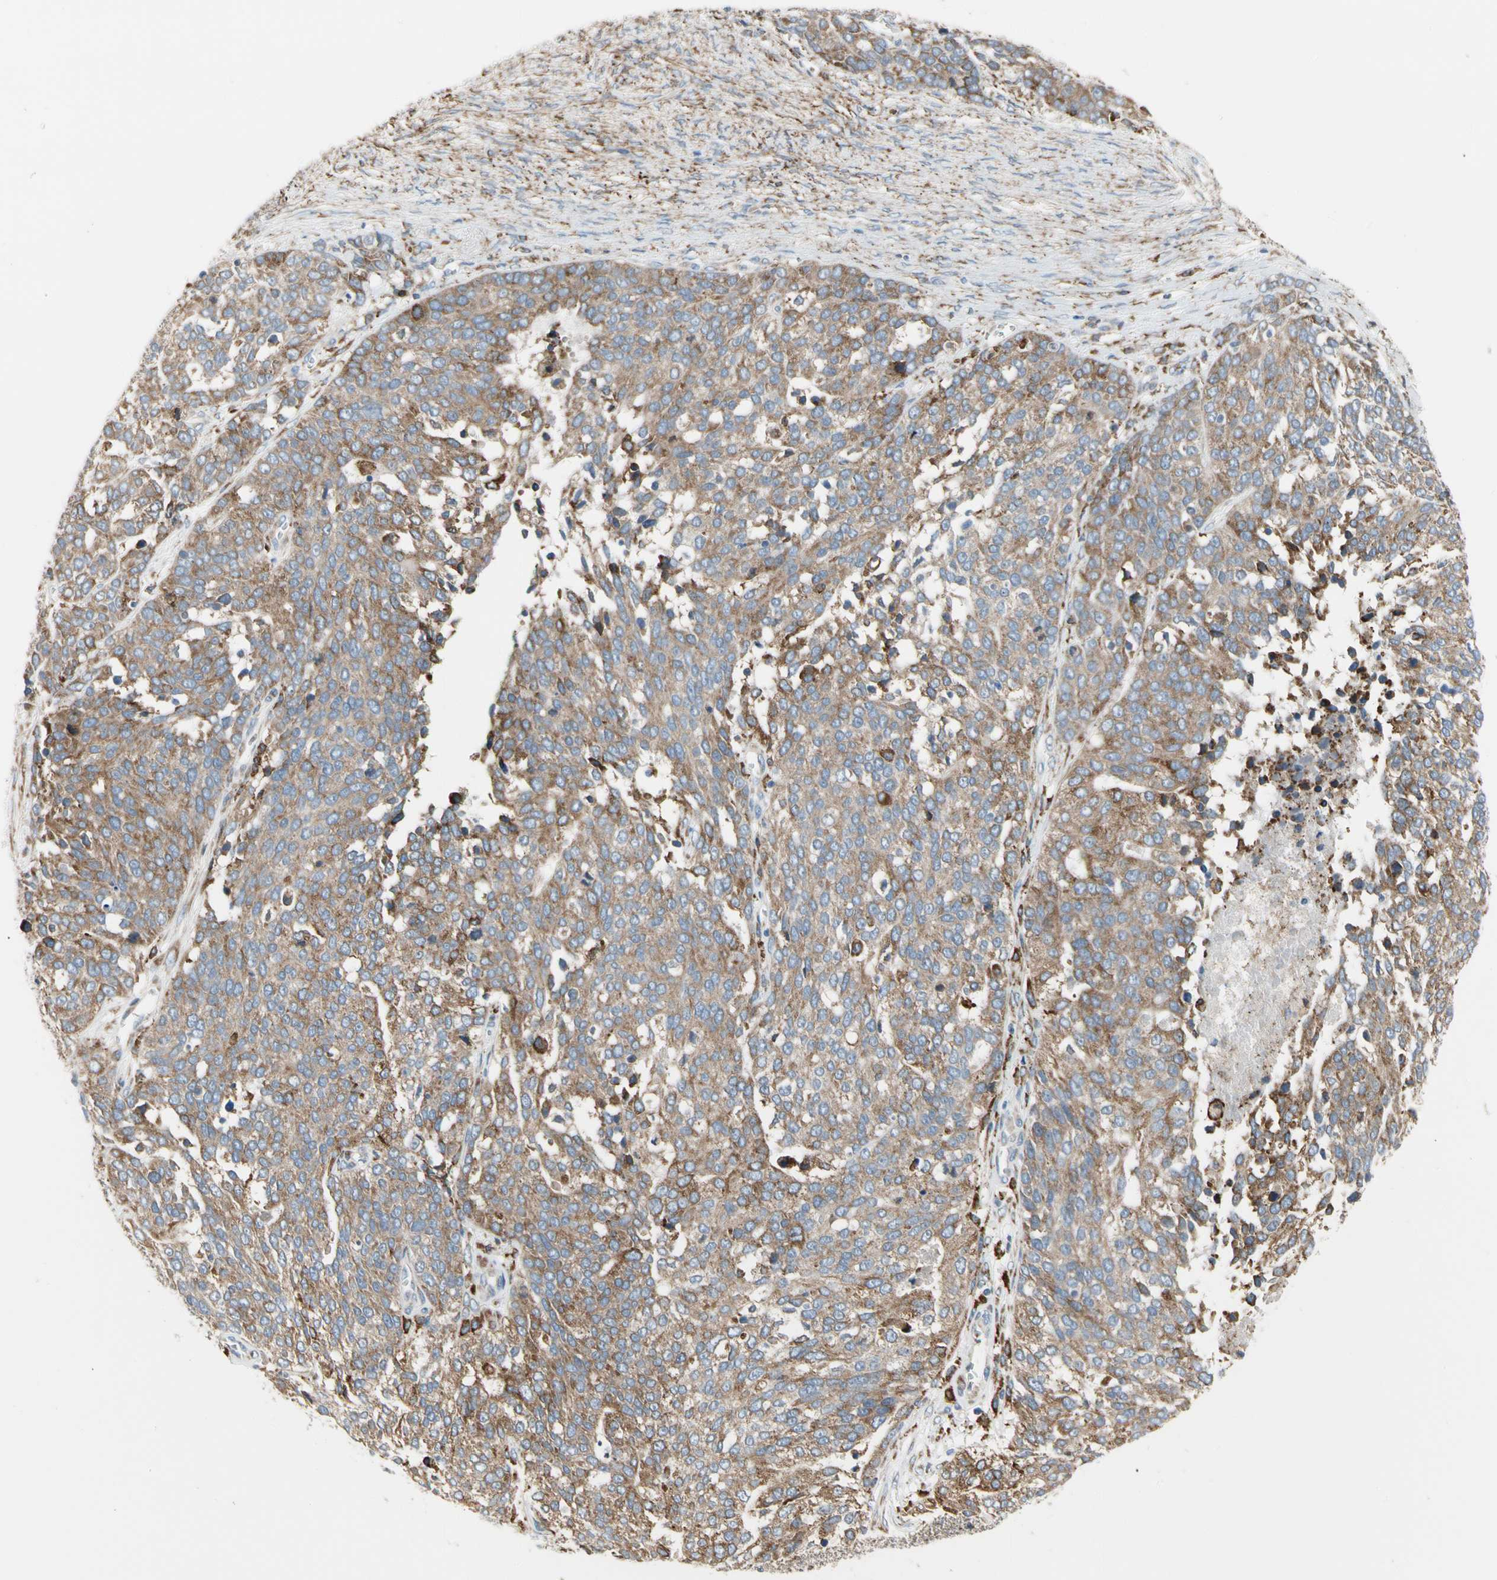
{"staining": {"intensity": "moderate", "quantity": ">75%", "location": "cytoplasmic/membranous"}, "tissue": "ovarian cancer", "cell_type": "Tumor cells", "image_type": "cancer", "snomed": [{"axis": "morphology", "description": "Cystadenocarcinoma, serous, NOS"}, {"axis": "topography", "description": "Ovary"}], "caption": "Moderate cytoplasmic/membranous protein expression is identified in approximately >75% of tumor cells in ovarian cancer (serous cystadenocarcinoma).", "gene": "LRPAP1", "patient": {"sex": "female", "age": 44}}